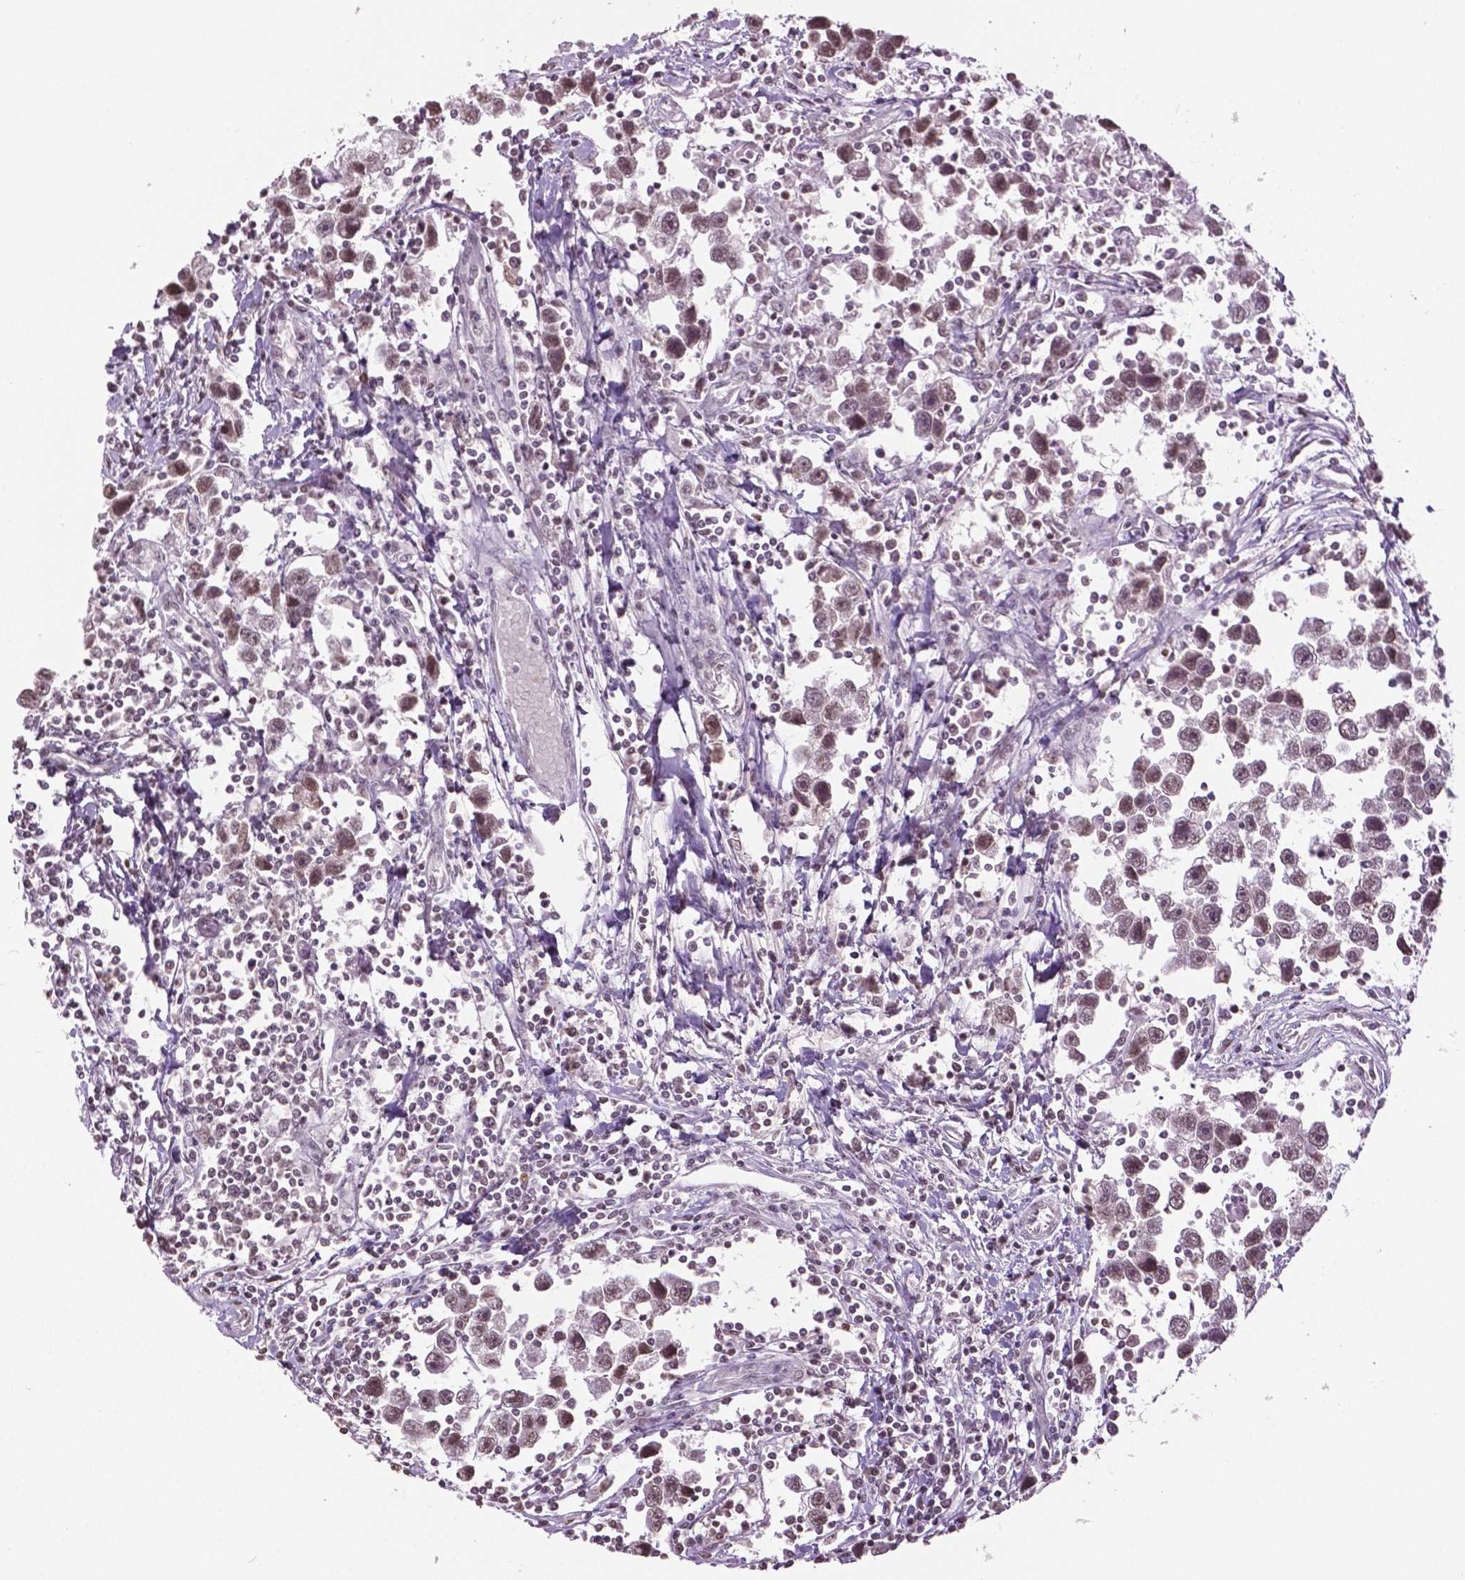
{"staining": {"intensity": "moderate", "quantity": "25%-75%", "location": "nuclear"}, "tissue": "testis cancer", "cell_type": "Tumor cells", "image_type": "cancer", "snomed": [{"axis": "morphology", "description": "Seminoma, NOS"}, {"axis": "topography", "description": "Testis"}], "caption": "This is a photomicrograph of immunohistochemistry (IHC) staining of testis cancer (seminoma), which shows moderate staining in the nuclear of tumor cells.", "gene": "DLX5", "patient": {"sex": "male", "age": 30}}